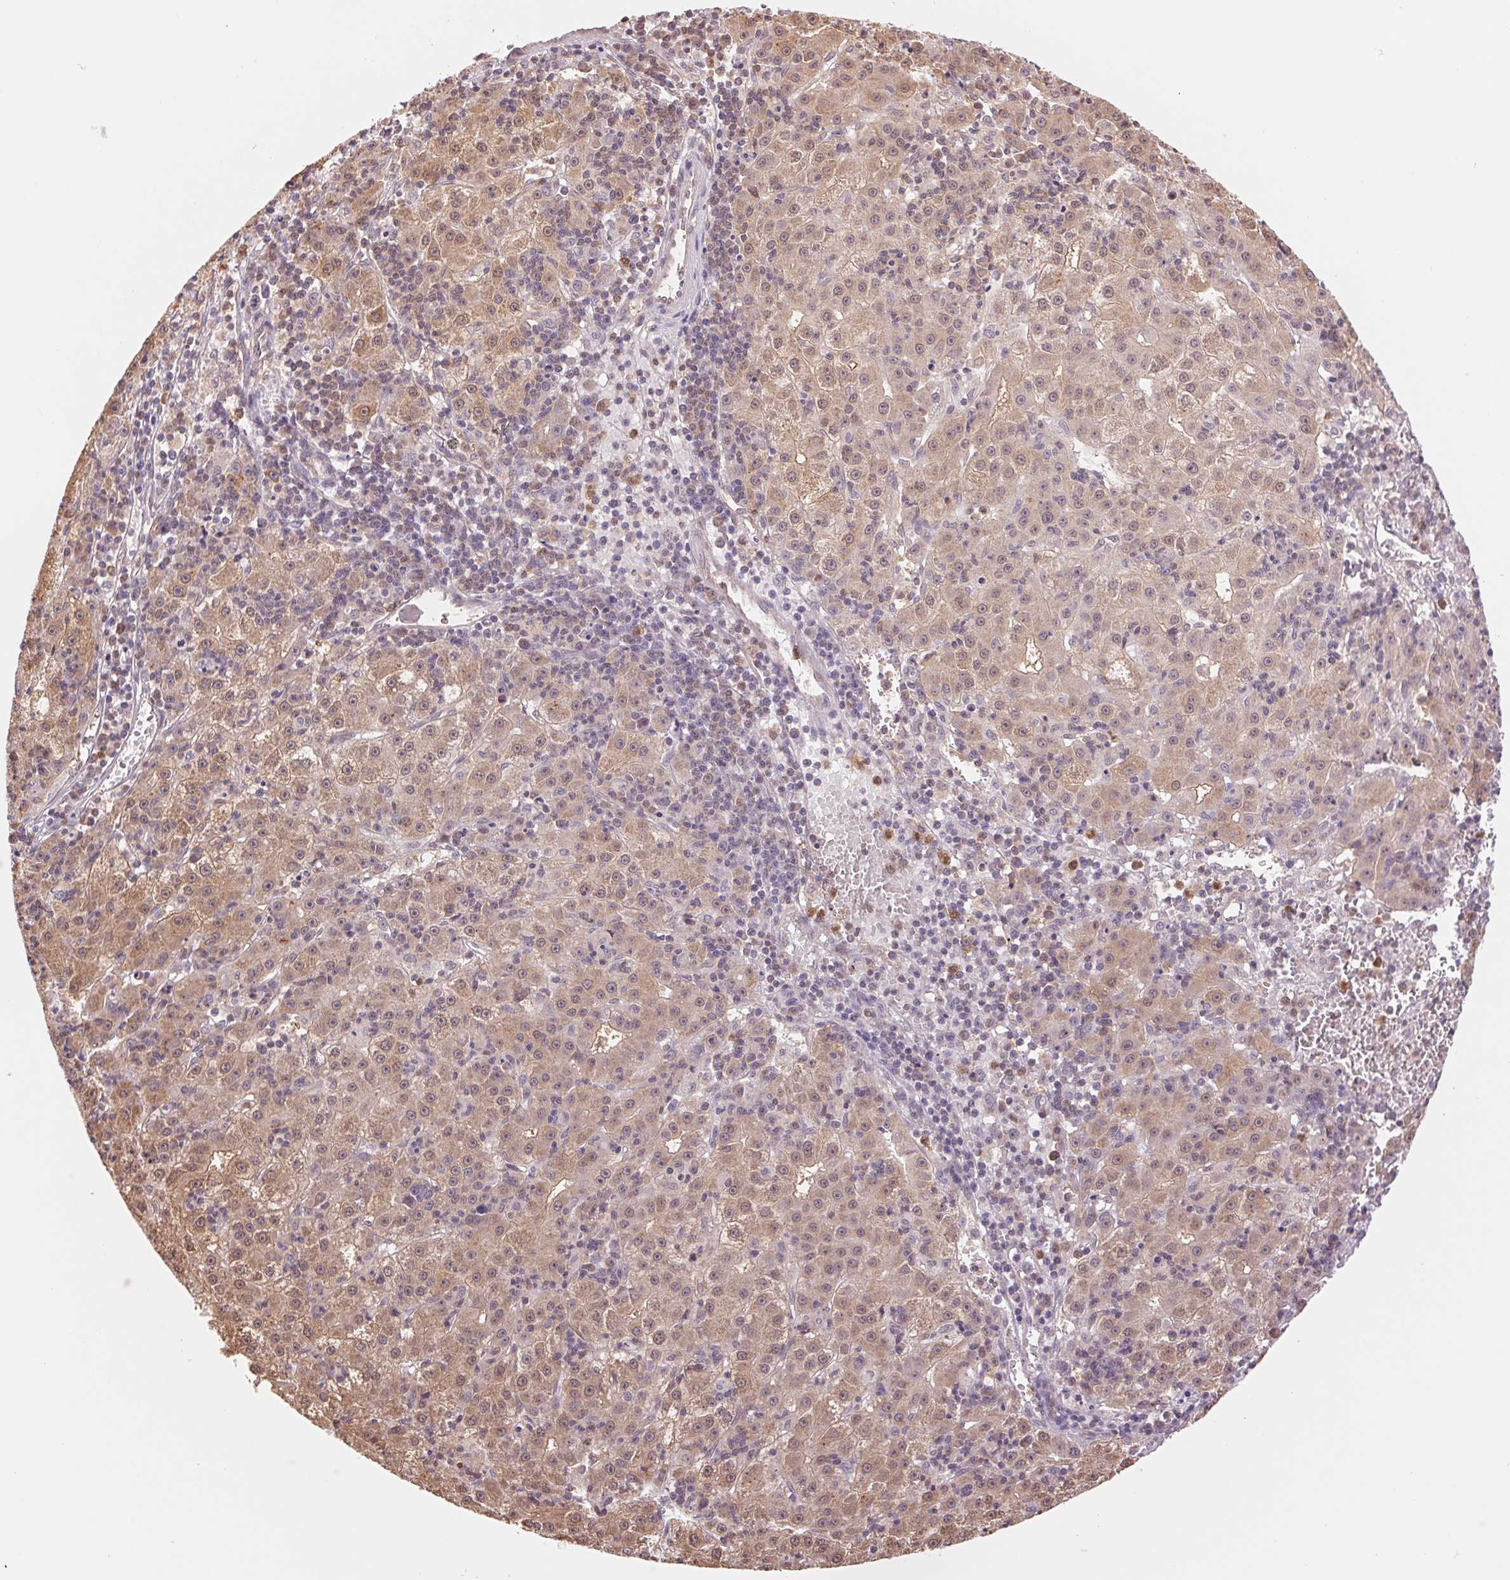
{"staining": {"intensity": "weak", "quantity": ">75%", "location": "cytoplasmic/membranous,nuclear"}, "tissue": "liver cancer", "cell_type": "Tumor cells", "image_type": "cancer", "snomed": [{"axis": "morphology", "description": "Carcinoma, Hepatocellular, NOS"}, {"axis": "topography", "description": "Liver"}], "caption": "High-power microscopy captured an immunohistochemistry micrograph of liver cancer, revealing weak cytoplasmic/membranous and nuclear expression in approximately >75% of tumor cells. (brown staining indicates protein expression, while blue staining denotes nuclei).", "gene": "CDC123", "patient": {"sex": "male", "age": 76}}